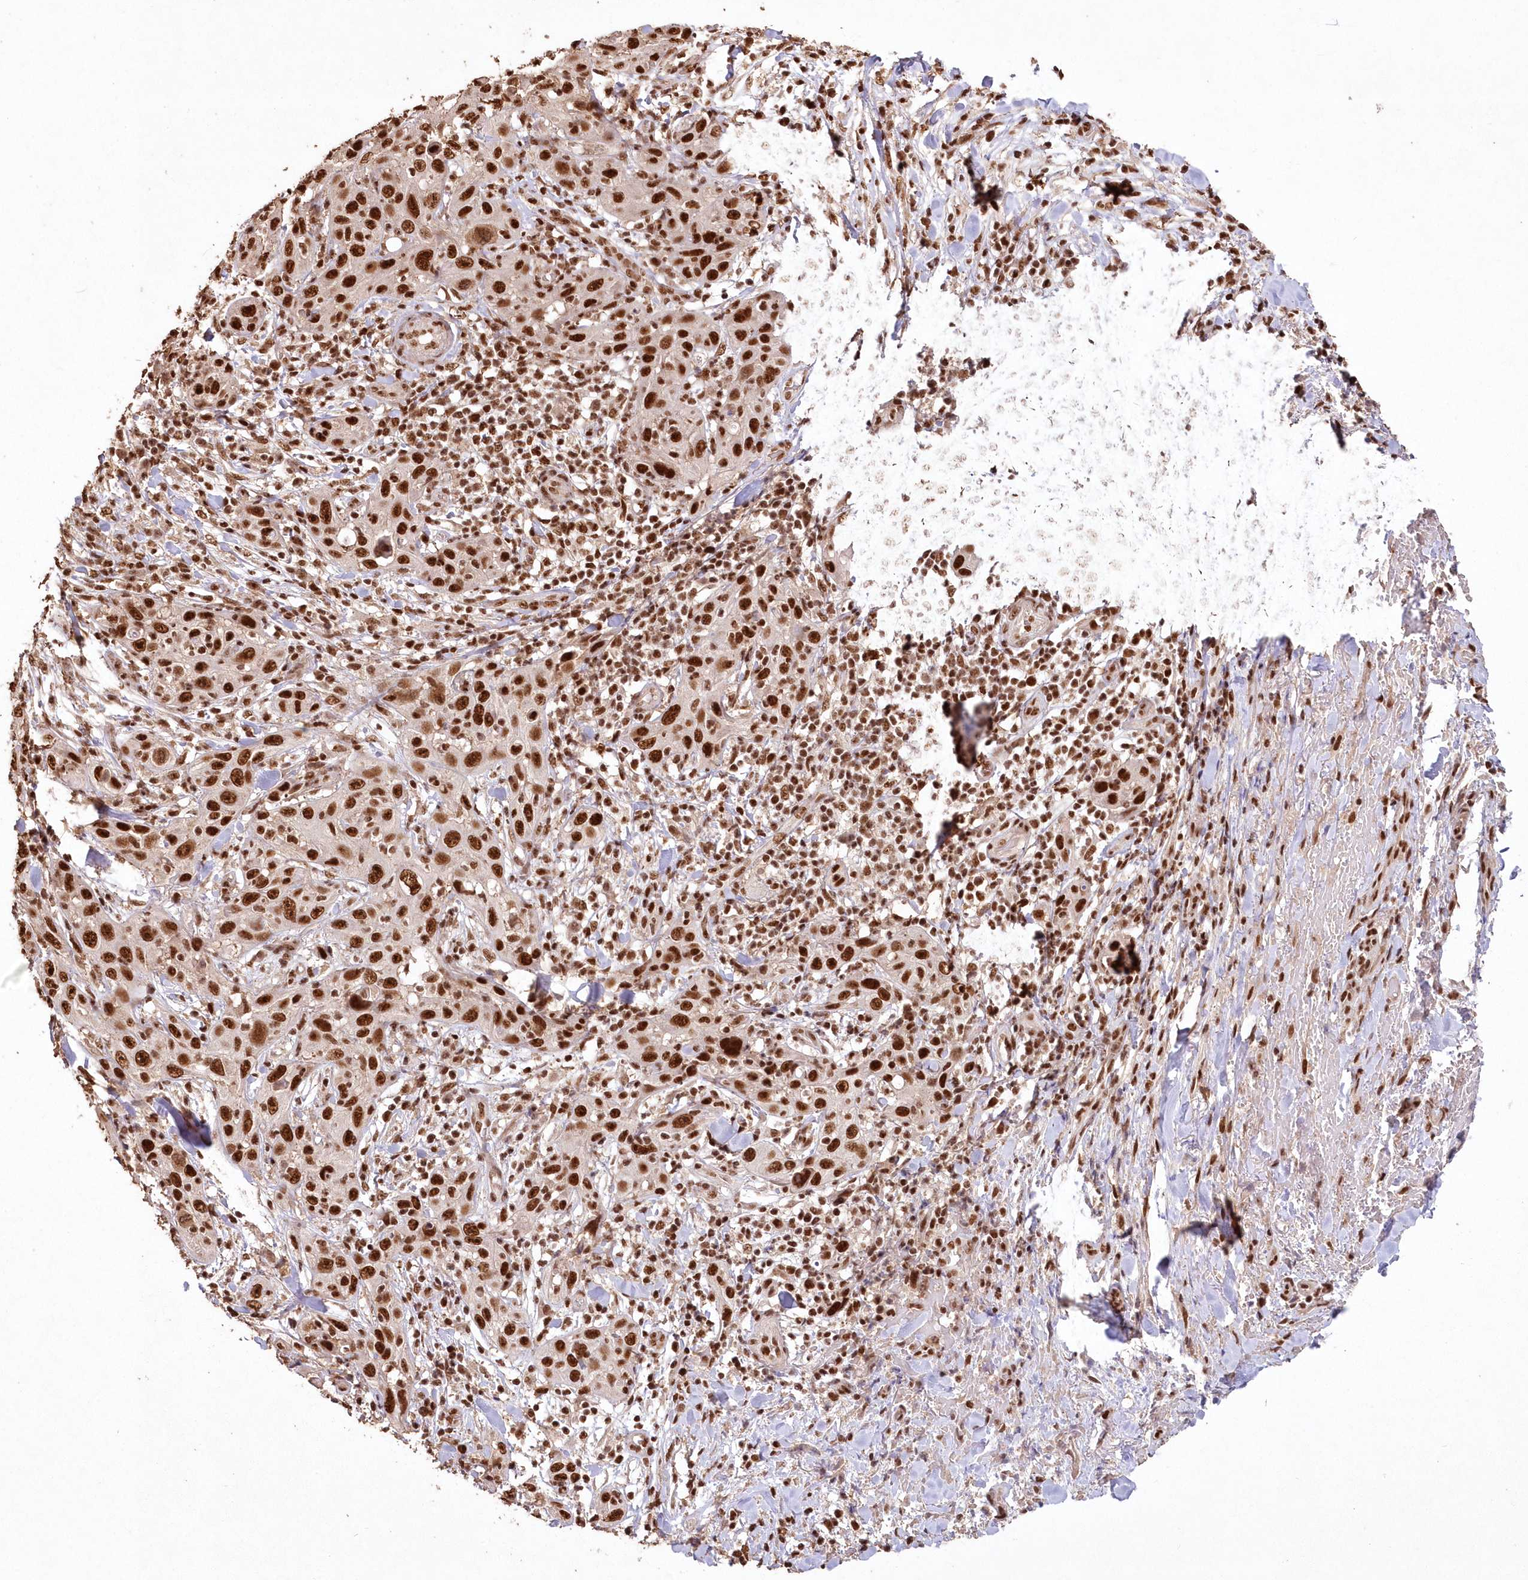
{"staining": {"intensity": "strong", "quantity": ">75%", "location": "nuclear"}, "tissue": "skin cancer", "cell_type": "Tumor cells", "image_type": "cancer", "snomed": [{"axis": "morphology", "description": "Squamous cell carcinoma, NOS"}, {"axis": "topography", "description": "Skin"}], "caption": "The image reveals immunohistochemical staining of squamous cell carcinoma (skin). There is strong nuclear positivity is seen in approximately >75% of tumor cells.", "gene": "PDS5A", "patient": {"sex": "female", "age": 88}}